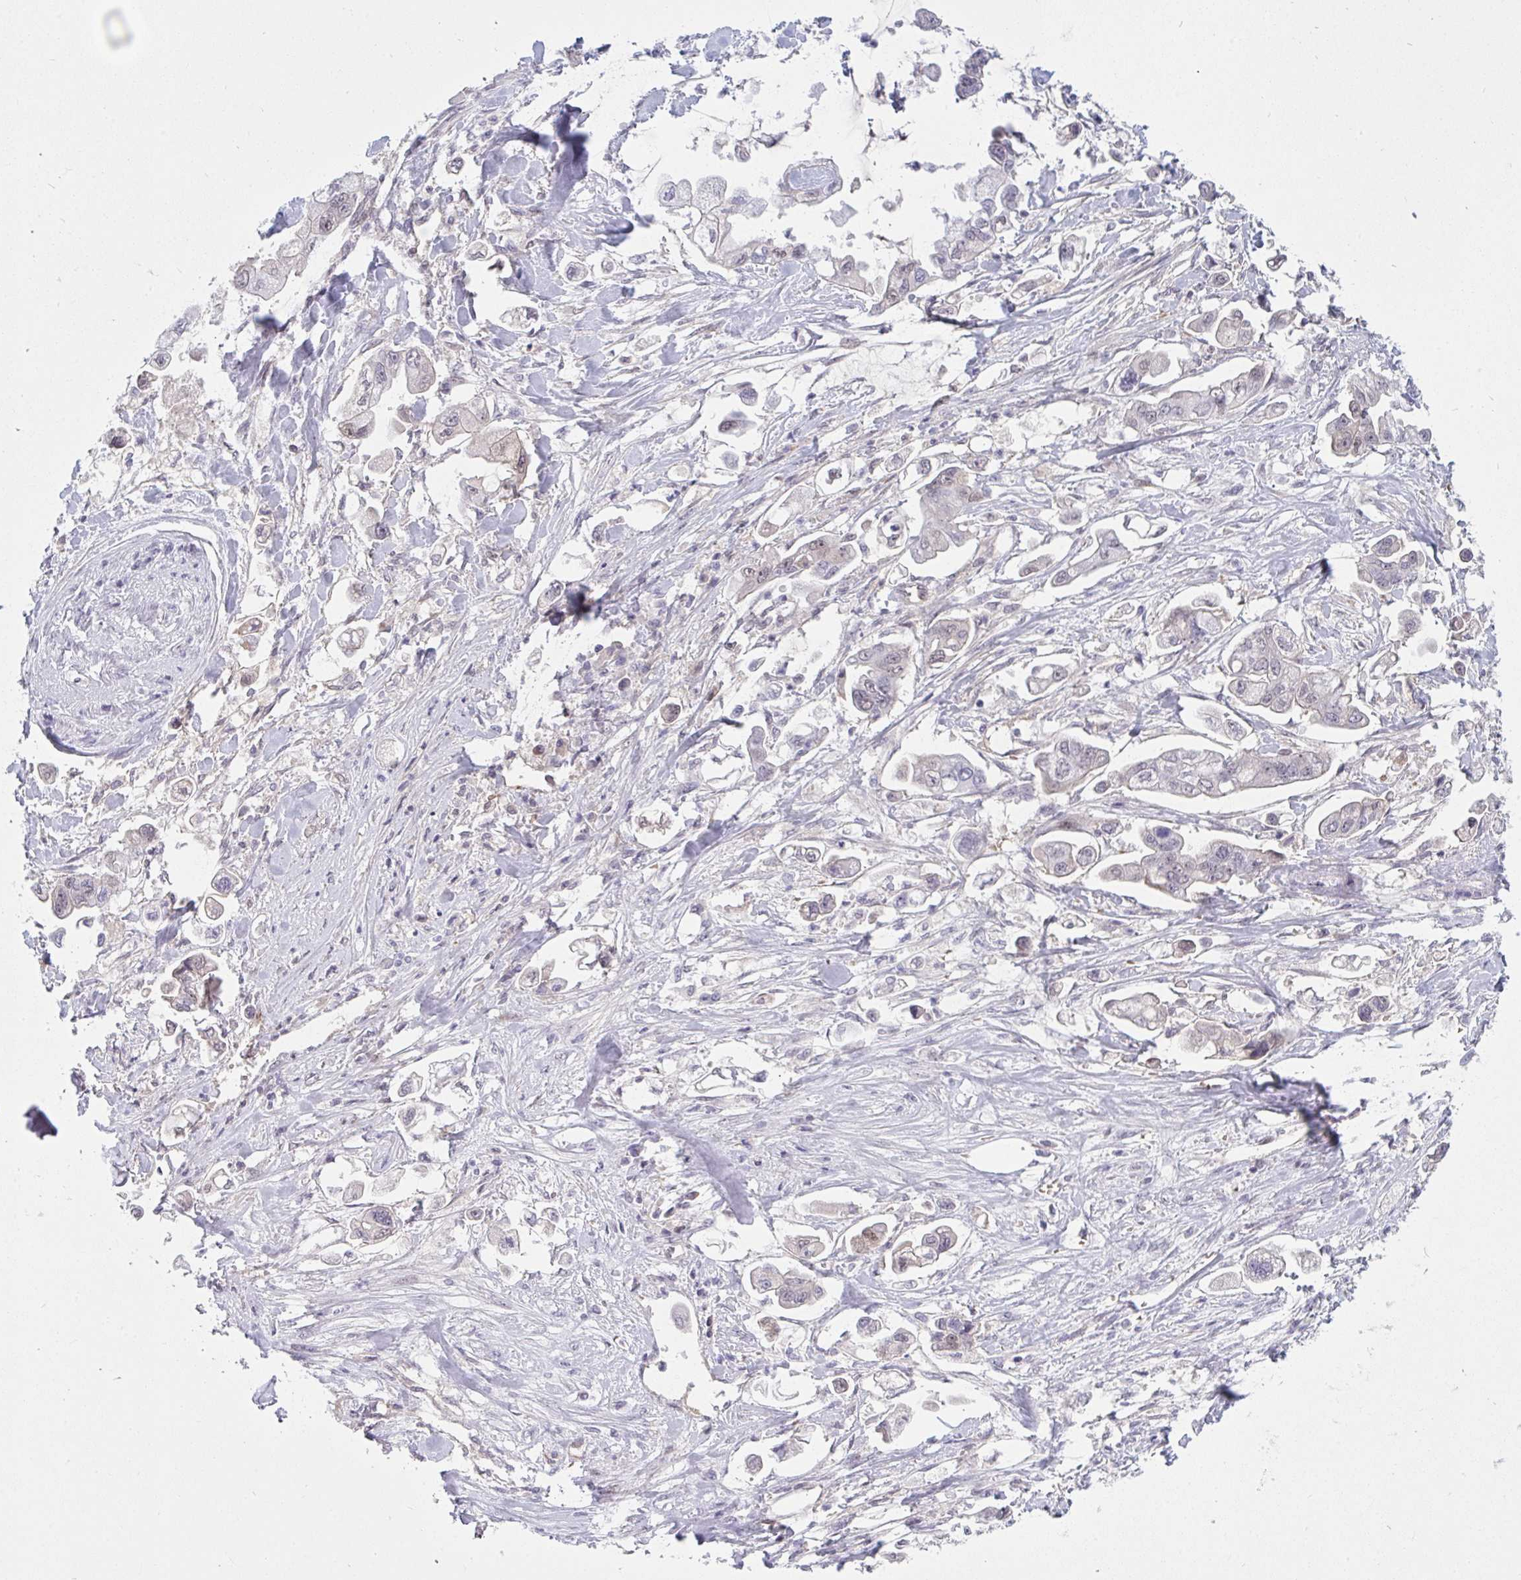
{"staining": {"intensity": "negative", "quantity": "none", "location": "none"}, "tissue": "stomach cancer", "cell_type": "Tumor cells", "image_type": "cancer", "snomed": [{"axis": "morphology", "description": "Adenocarcinoma, NOS"}, {"axis": "topography", "description": "Stomach"}], "caption": "Stomach cancer (adenocarcinoma) was stained to show a protein in brown. There is no significant staining in tumor cells.", "gene": "DSCAML1", "patient": {"sex": "male", "age": 62}}